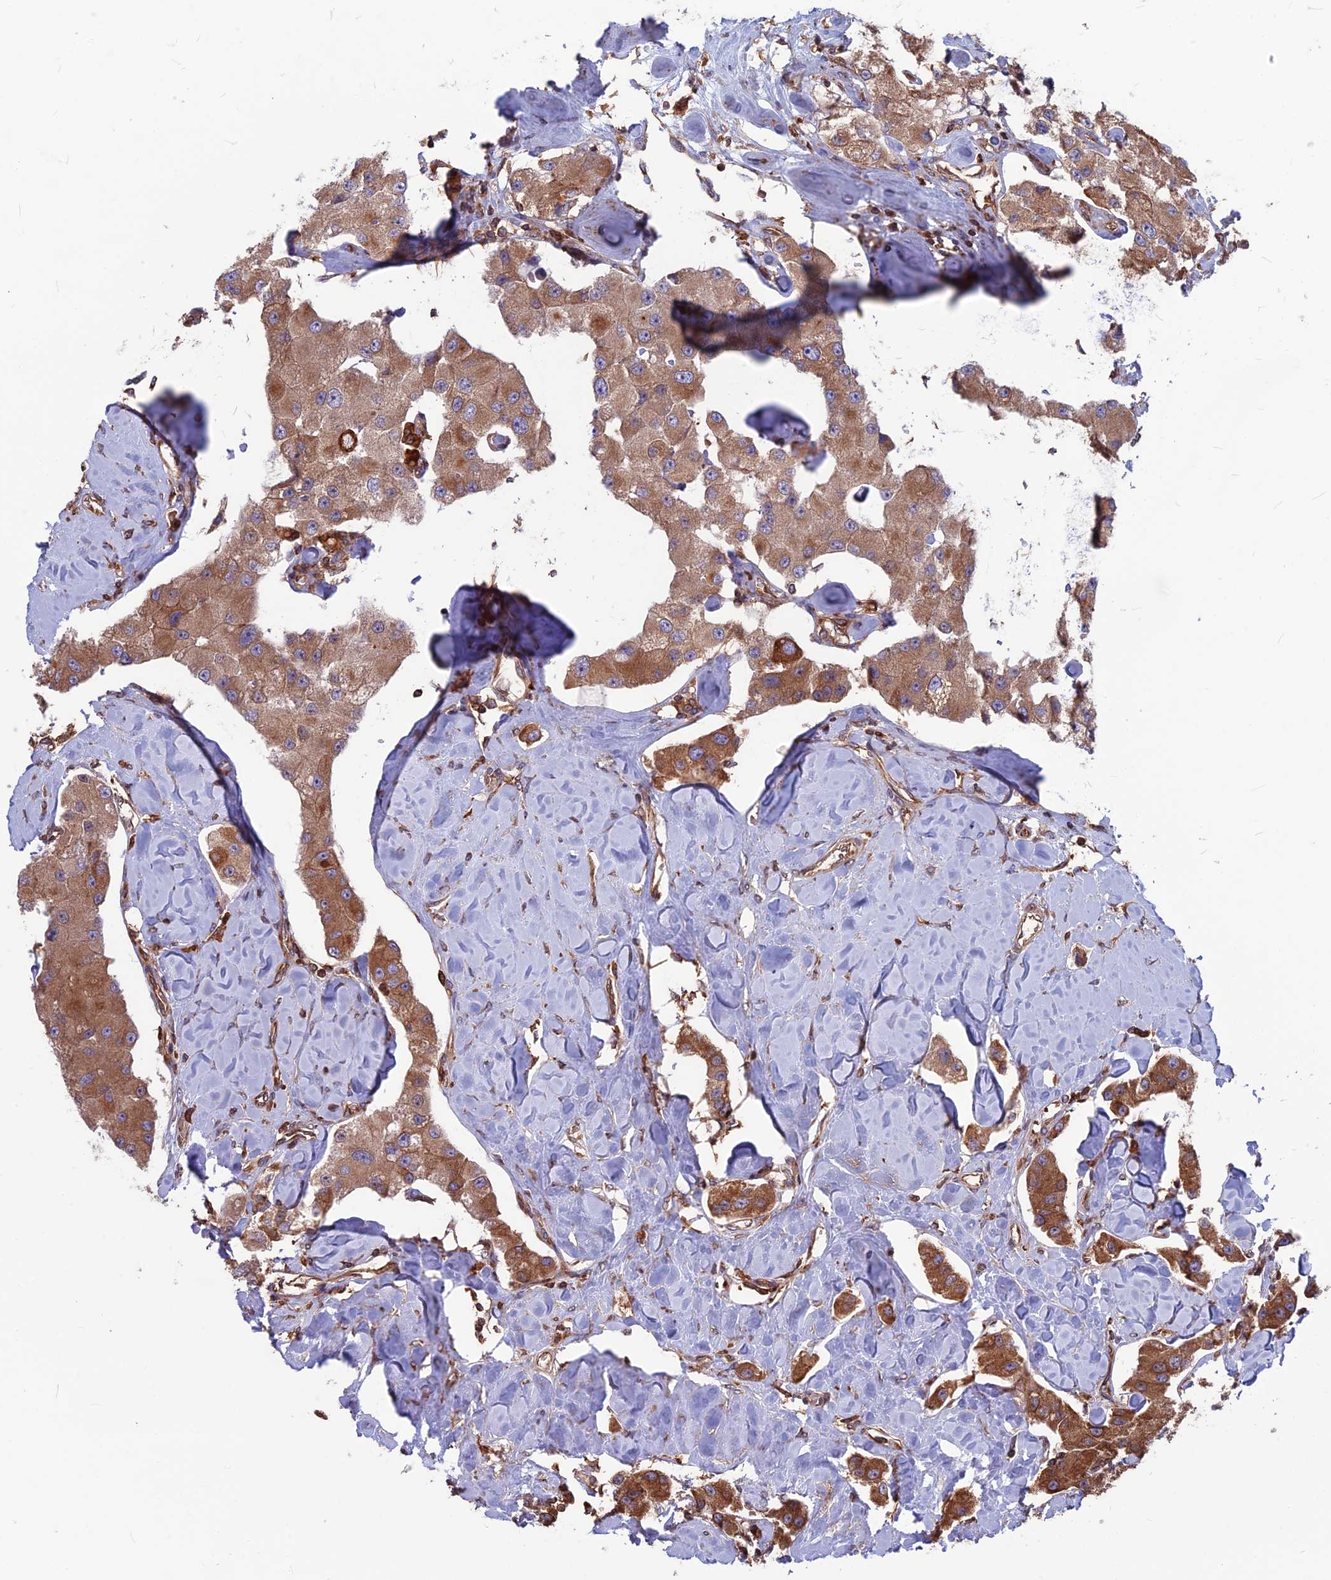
{"staining": {"intensity": "moderate", "quantity": ">75%", "location": "cytoplasmic/membranous"}, "tissue": "carcinoid", "cell_type": "Tumor cells", "image_type": "cancer", "snomed": [{"axis": "morphology", "description": "Carcinoid, malignant, NOS"}, {"axis": "topography", "description": "Pancreas"}], "caption": "Immunohistochemistry (IHC) histopathology image of neoplastic tissue: carcinoid stained using immunohistochemistry reveals medium levels of moderate protein expression localized specifically in the cytoplasmic/membranous of tumor cells, appearing as a cytoplasmic/membranous brown color.", "gene": "WDR1", "patient": {"sex": "male", "age": 41}}